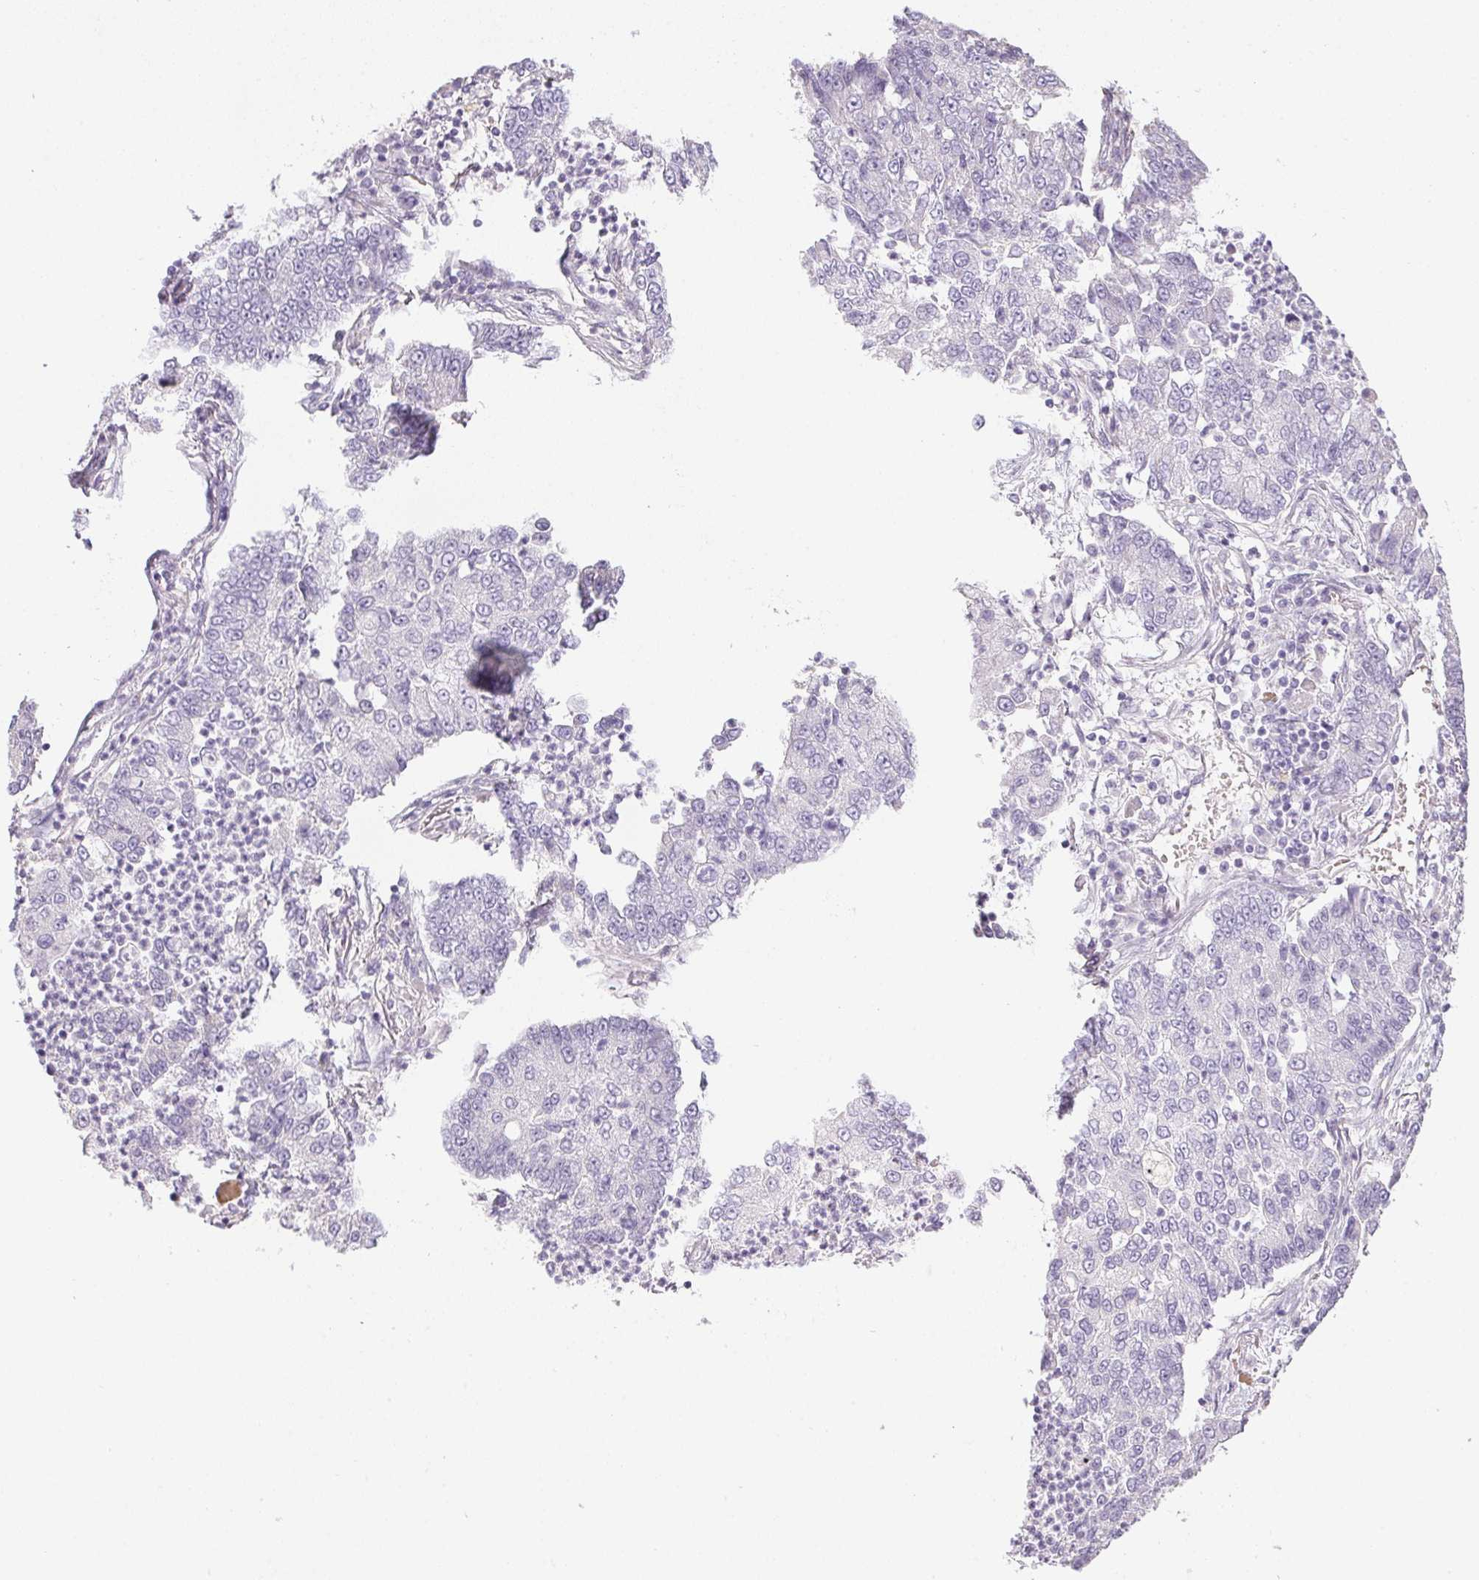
{"staining": {"intensity": "negative", "quantity": "none", "location": "none"}, "tissue": "lung cancer", "cell_type": "Tumor cells", "image_type": "cancer", "snomed": [{"axis": "morphology", "description": "Adenocarcinoma, NOS"}, {"axis": "topography", "description": "Lung"}], "caption": "The image reveals no staining of tumor cells in lung cancer.", "gene": "CTCFL", "patient": {"sex": "female", "age": 57}}